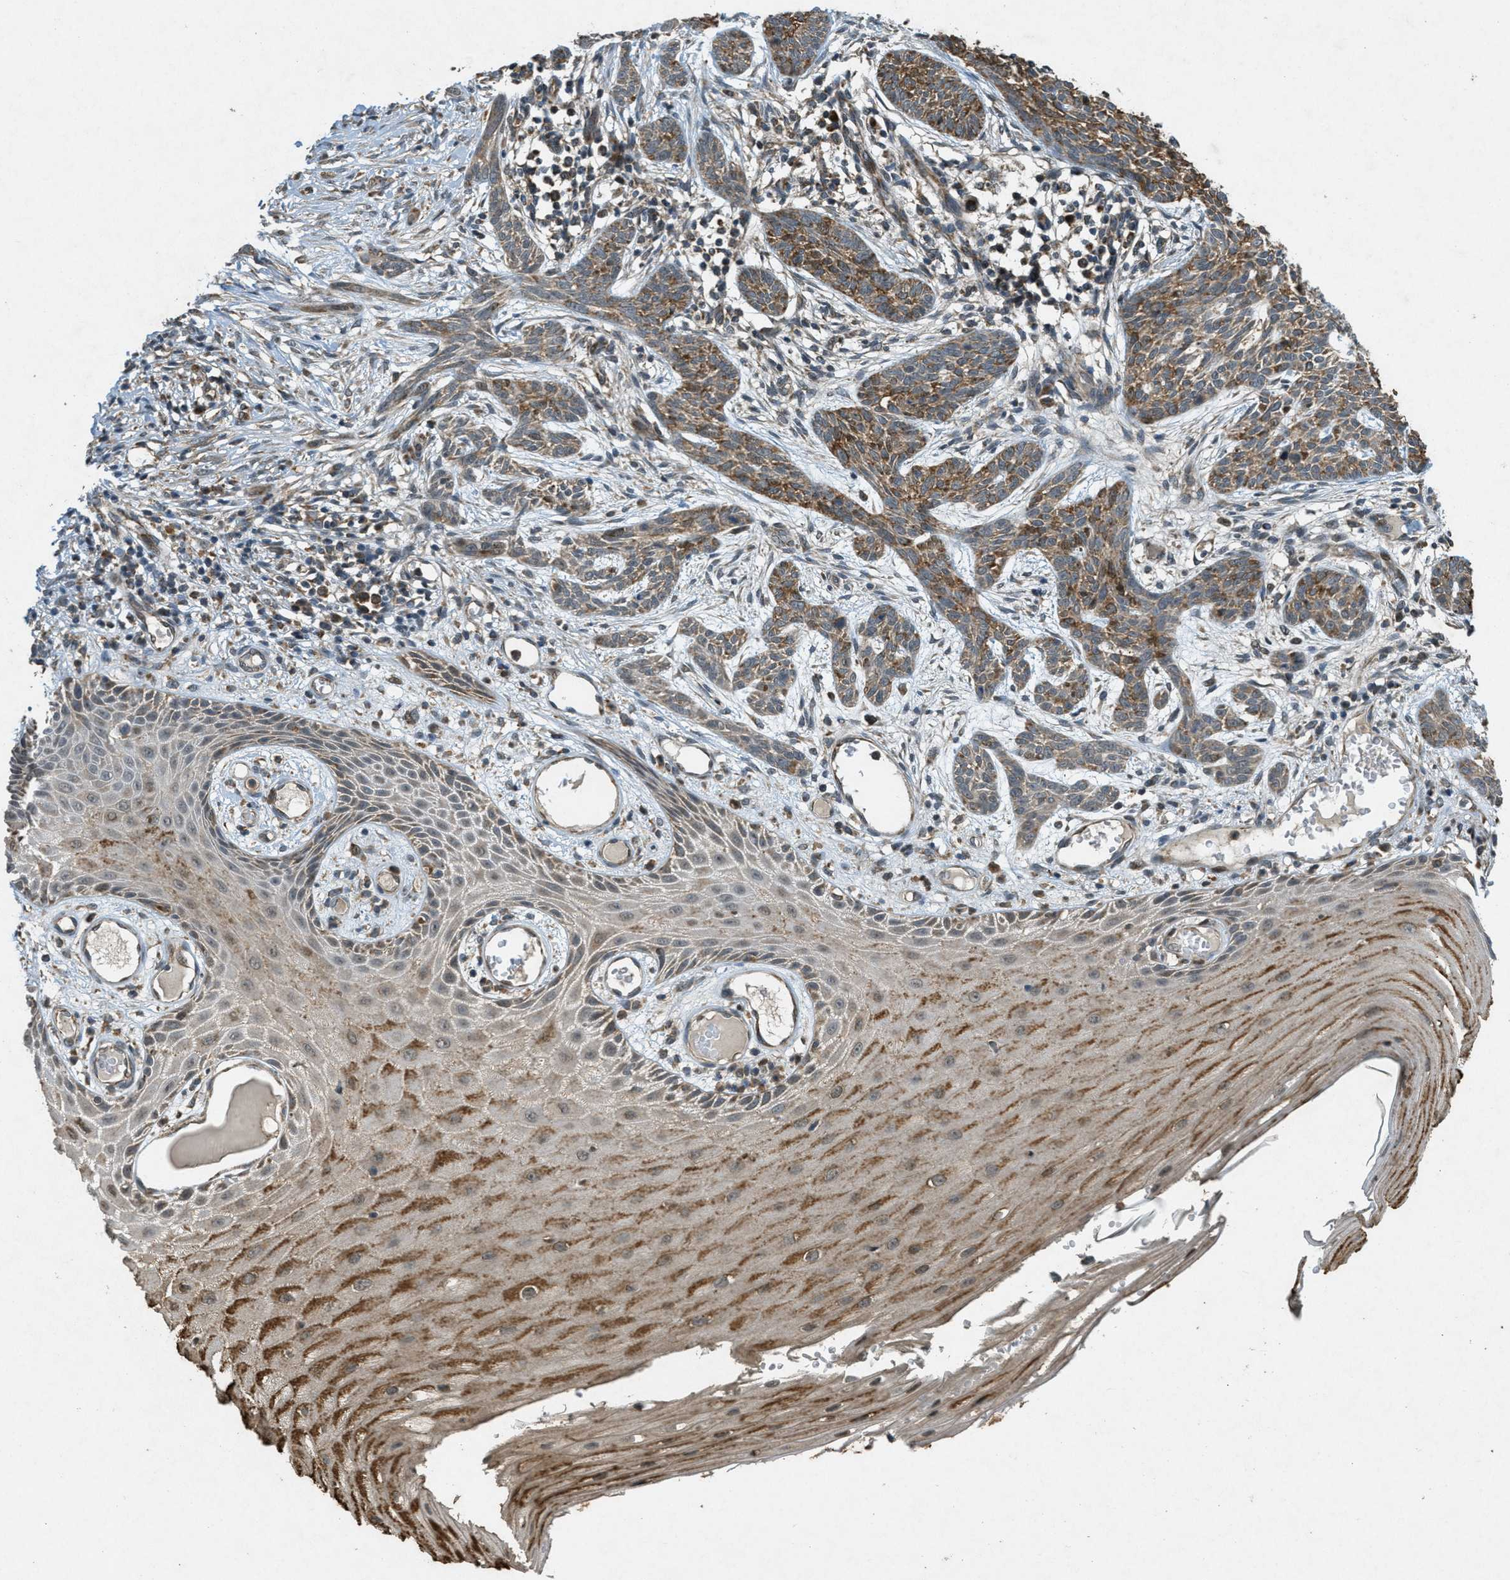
{"staining": {"intensity": "moderate", "quantity": ">75%", "location": "cytoplasmic/membranous"}, "tissue": "skin cancer", "cell_type": "Tumor cells", "image_type": "cancer", "snomed": [{"axis": "morphology", "description": "Basal cell carcinoma"}, {"axis": "topography", "description": "Skin"}], "caption": "Immunohistochemical staining of human skin basal cell carcinoma demonstrates medium levels of moderate cytoplasmic/membranous protein positivity in approximately >75% of tumor cells. Nuclei are stained in blue.", "gene": "PPP1R15A", "patient": {"sex": "female", "age": 59}}